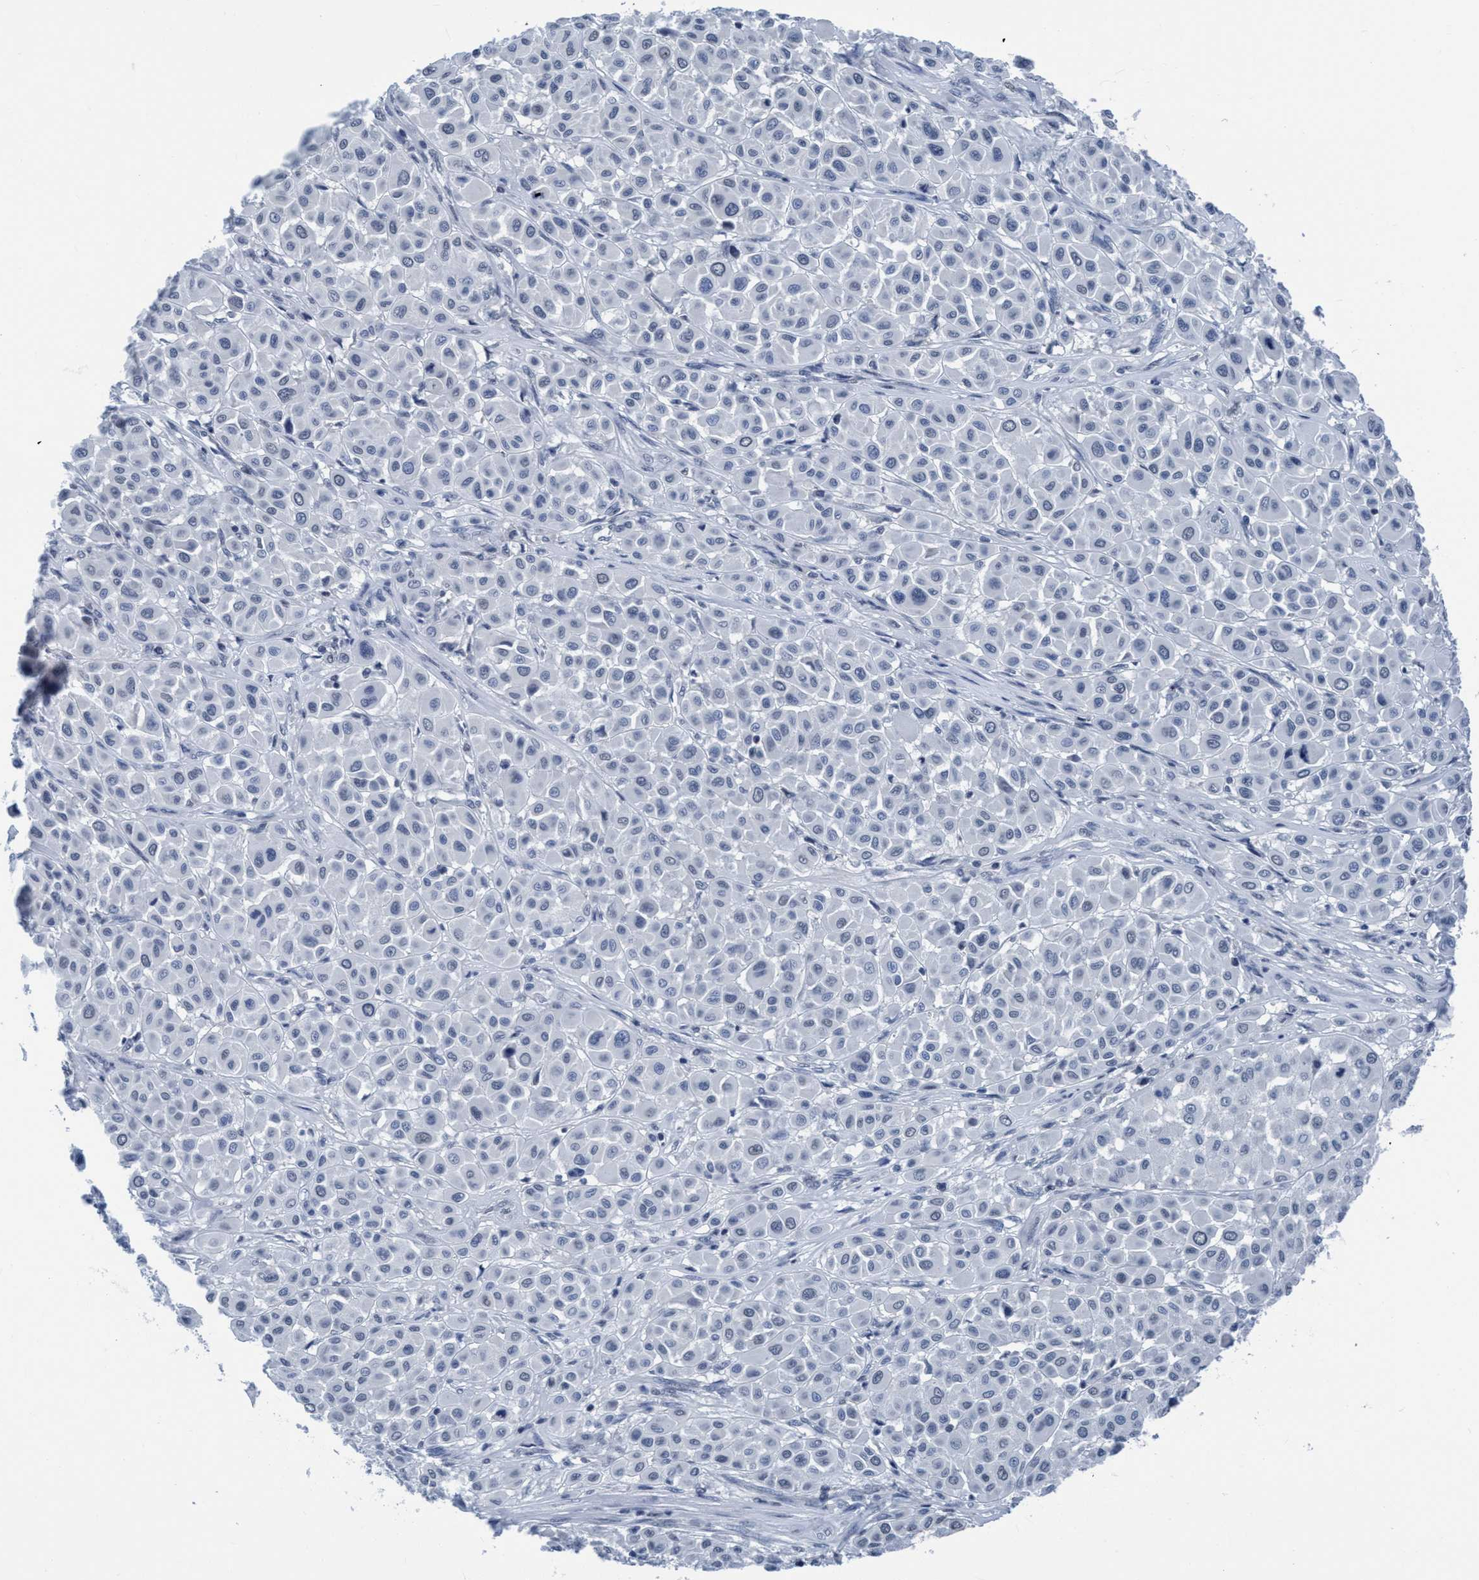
{"staining": {"intensity": "negative", "quantity": "none", "location": "none"}, "tissue": "melanoma", "cell_type": "Tumor cells", "image_type": "cancer", "snomed": [{"axis": "morphology", "description": "Malignant melanoma, Metastatic site"}, {"axis": "topography", "description": "Soft tissue"}], "caption": "Tumor cells are negative for brown protein staining in malignant melanoma (metastatic site).", "gene": "DNAI1", "patient": {"sex": "male", "age": 41}}